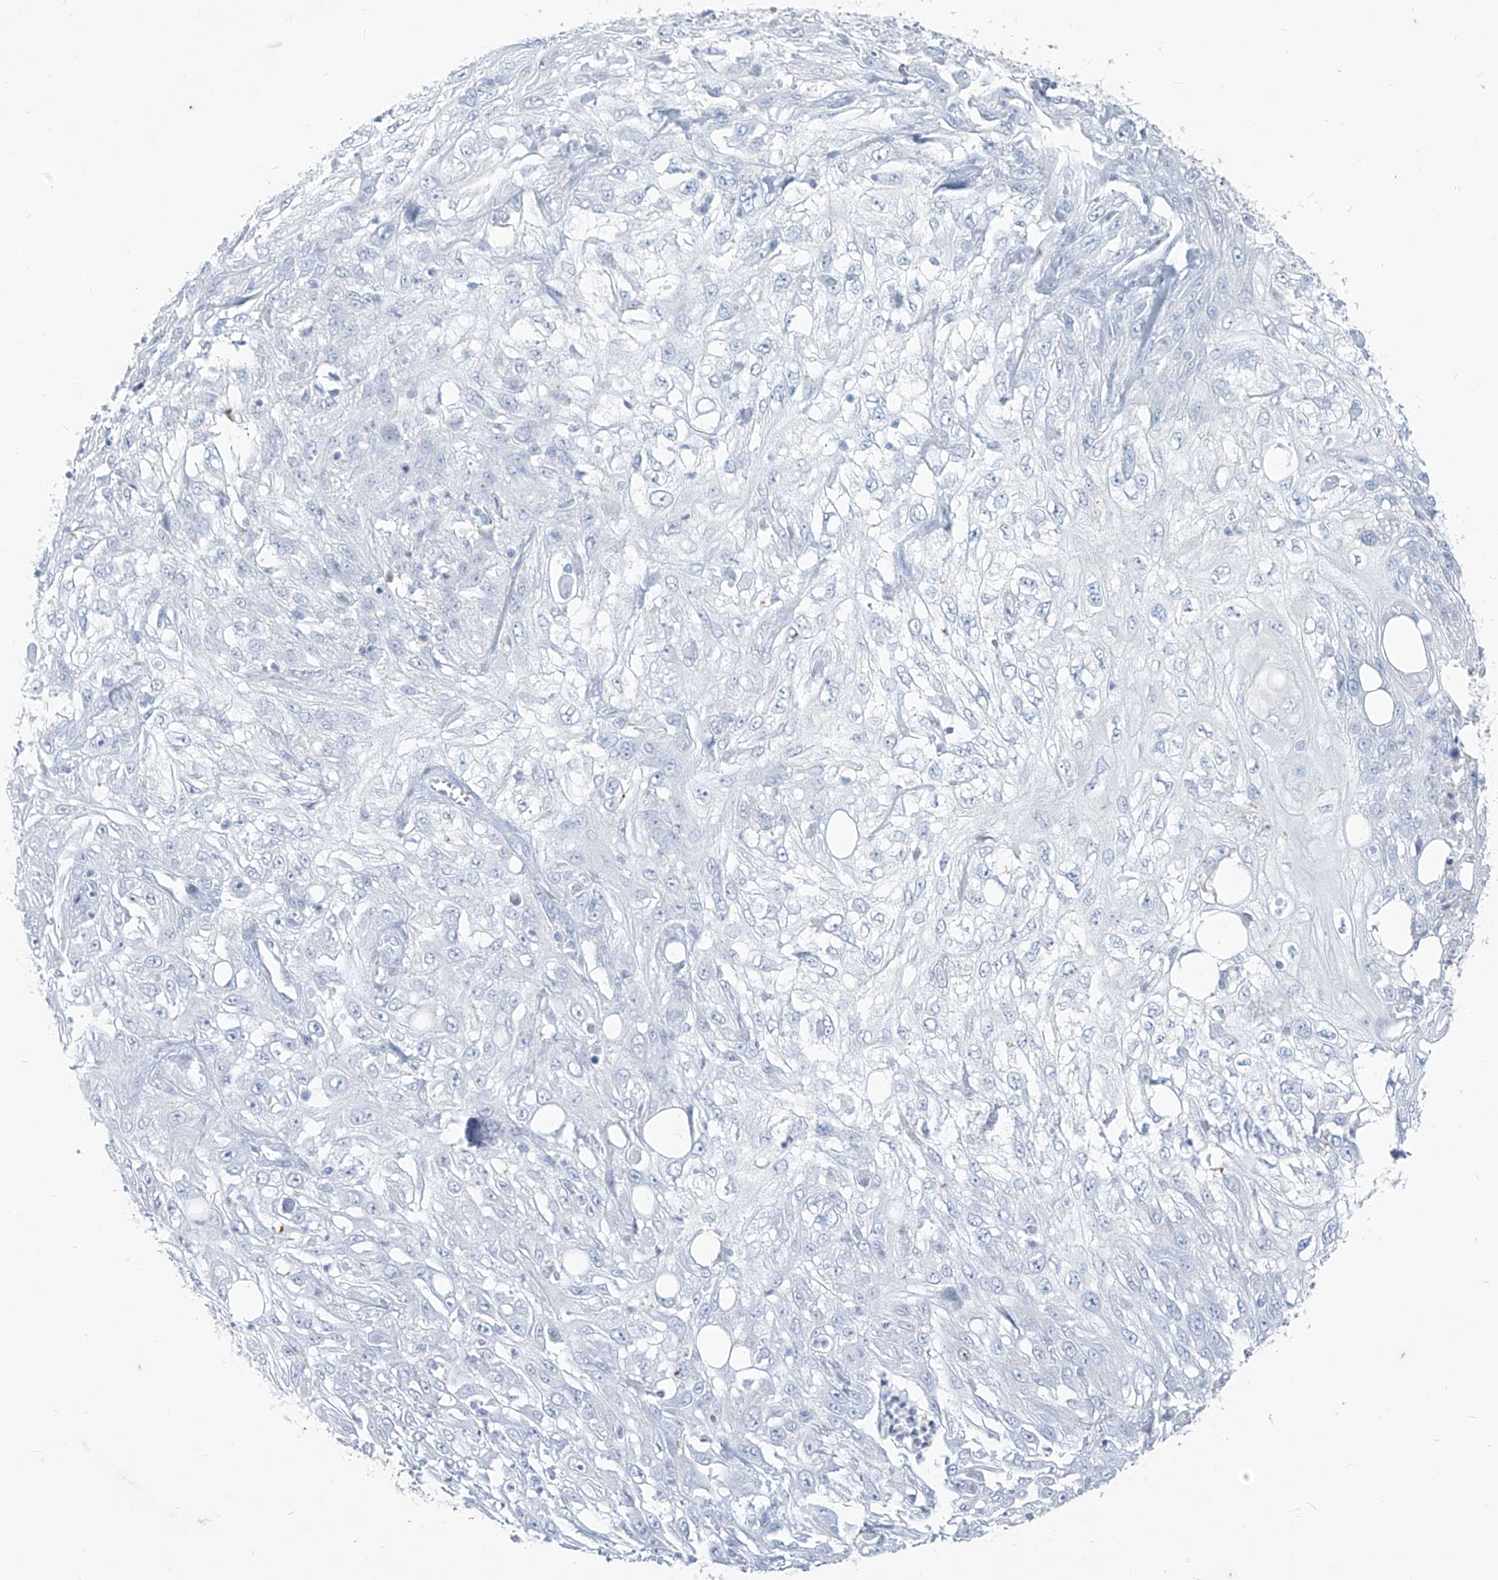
{"staining": {"intensity": "negative", "quantity": "none", "location": "none"}, "tissue": "skin cancer", "cell_type": "Tumor cells", "image_type": "cancer", "snomed": [{"axis": "morphology", "description": "Squamous cell carcinoma, NOS"}, {"axis": "topography", "description": "Skin"}], "caption": "Squamous cell carcinoma (skin) stained for a protein using immunohistochemistry demonstrates no positivity tumor cells.", "gene": "CX3CR1", "patient": {"sex": "male", "age": 75}}